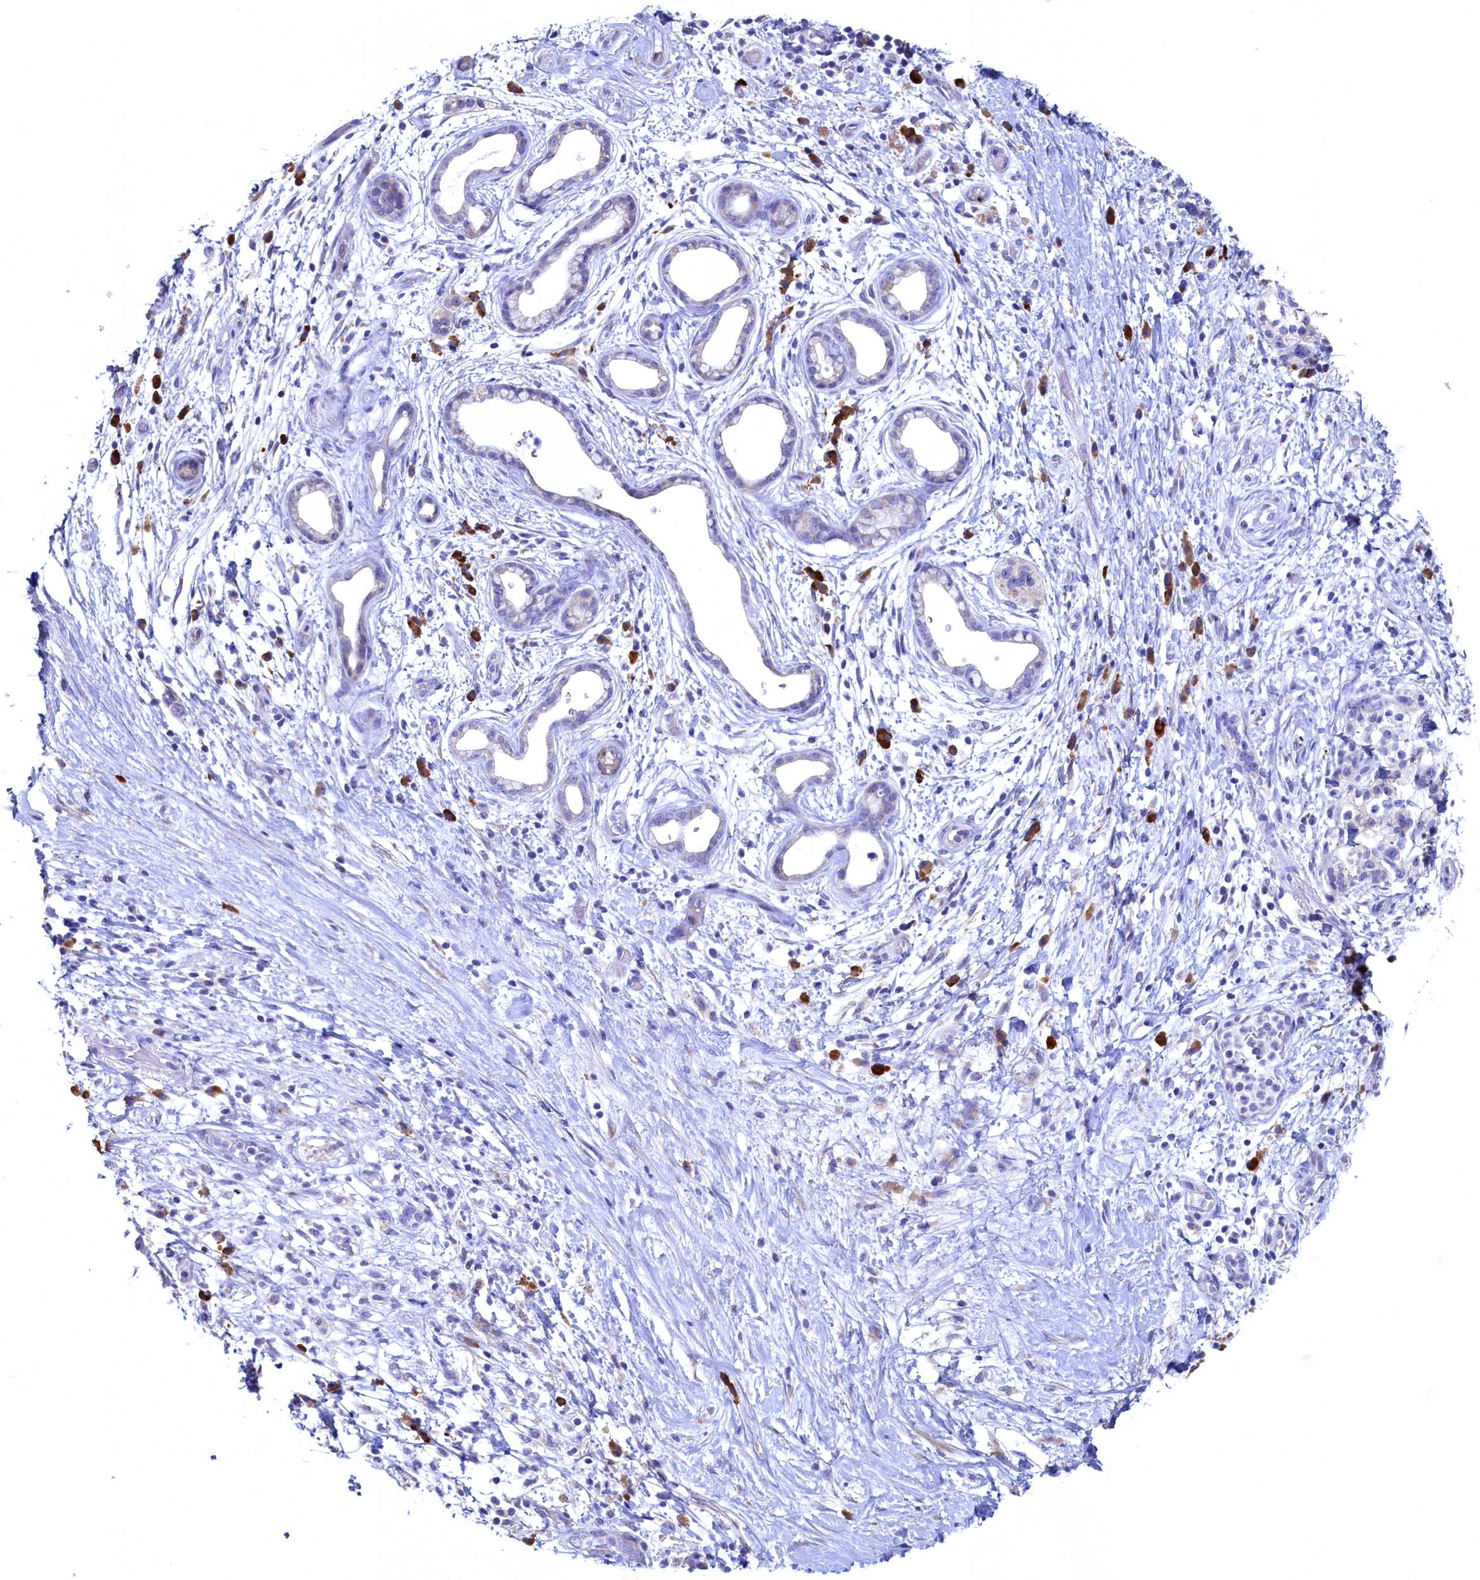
{"staining": {"intensity": "negative", "quantity": "none", "location": "none"}, "tissue": "pancreatic cancer", "cell_type": "Tumor cells", "image_type": "cancer", "snomed": [{"axis": "morphology", "description": "Adenocarcinoma, NOS"}, {"axis": "topography", "description": "Pancreas"}], "caption": "This is an immunohistochemistry (IHC) image of pancreatic cancer. There is no expression in tumor cells.", "gene": "CBLIF", "patient": {"sex": "female", "age": 73}}